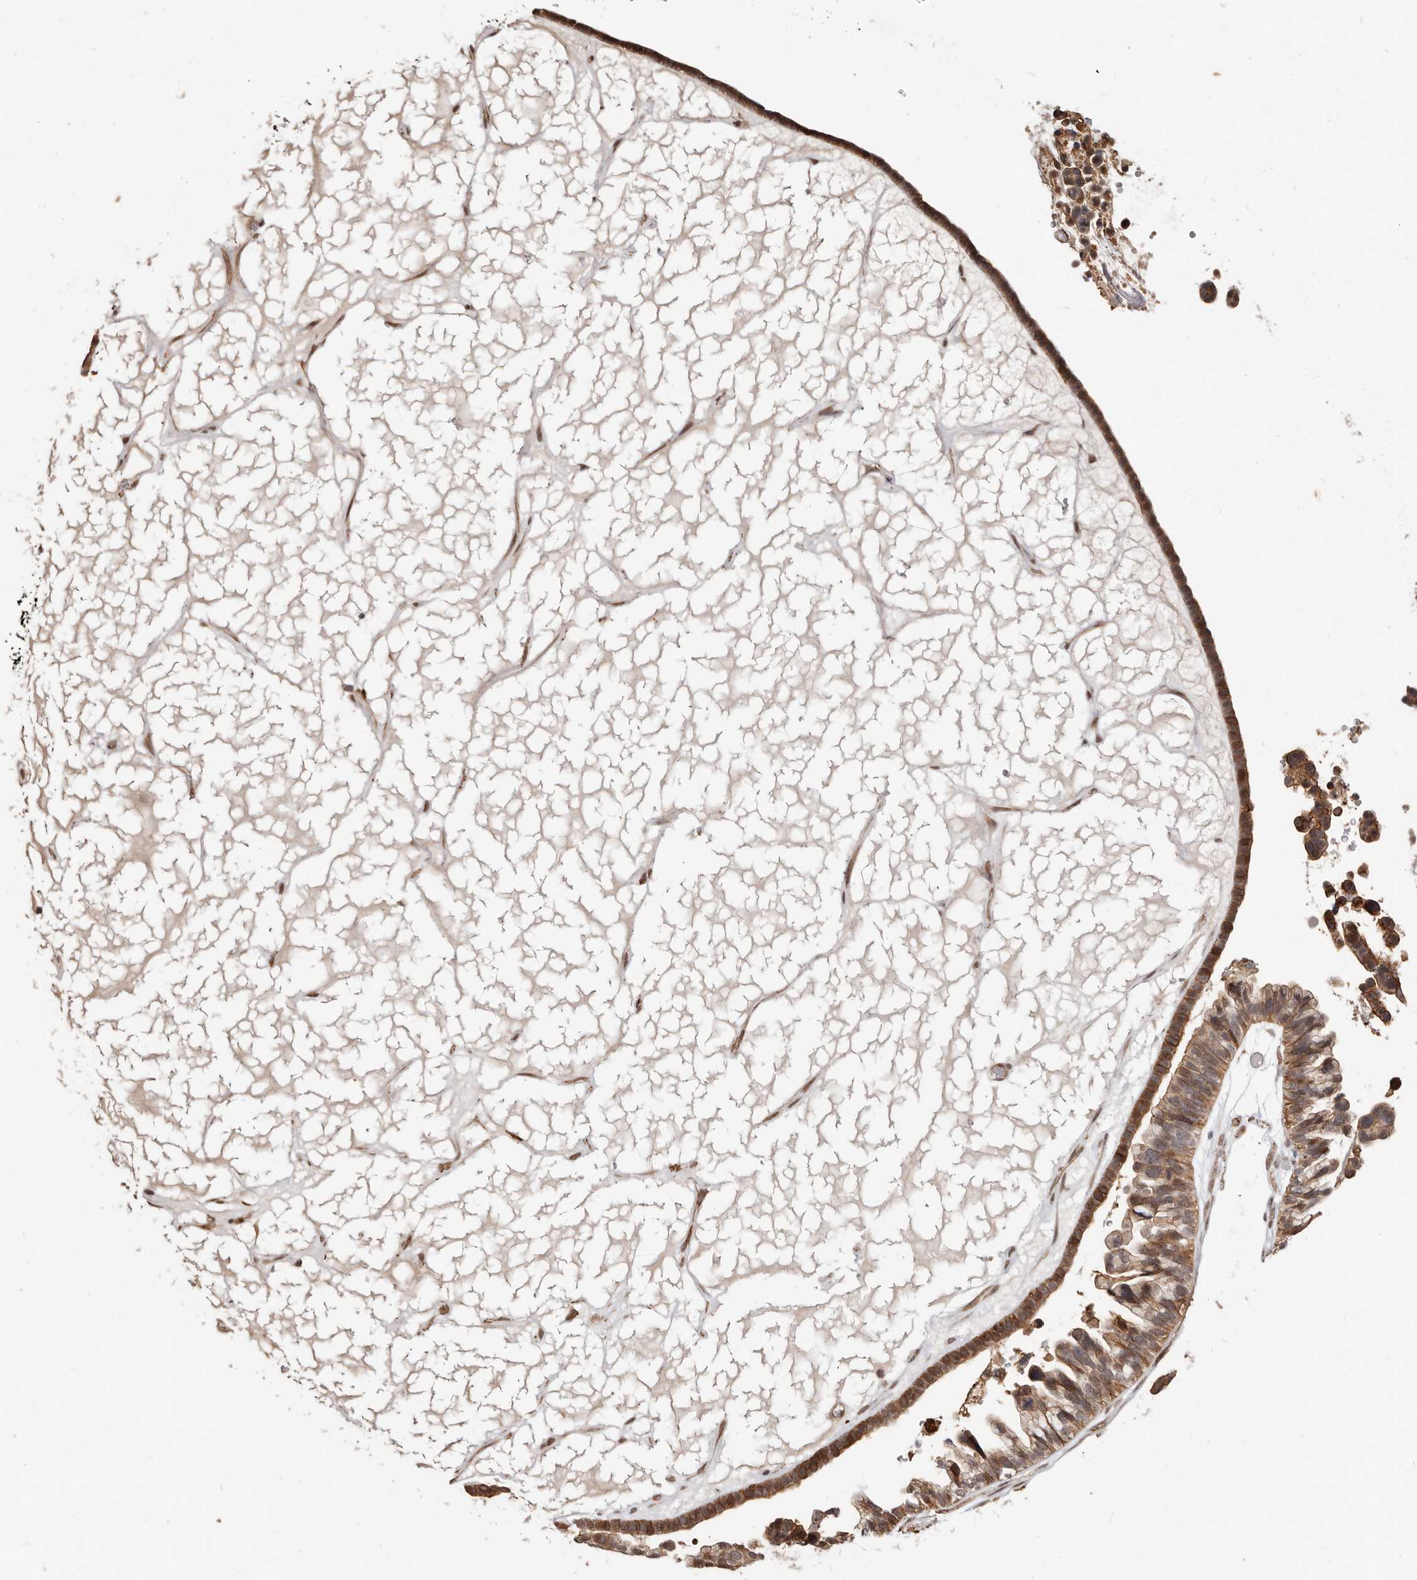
{"staining": {"intensity": "moderate", "quantity": ">75%", "location": "cytoplasmic/membranous,nuclear"}, "tissue": "ovarian cancer", "cell_type": "Tumor cells", "image_type": "cancer", "snomed": [{"axis": "morphology", "description": "Cystadenocarcinoma, serous, NOS"}, {"axis": "topography", "description": "Ovary"}], "caption": "Protein expression analysis of human ovarian serous cystadenocarcinoma reveals moderate cytoplasmic/membranous and nuclear positivity in about >75% of tumor cells.", "gene": "TRIP13", "patient": {"sex": "female", "age": 56}}